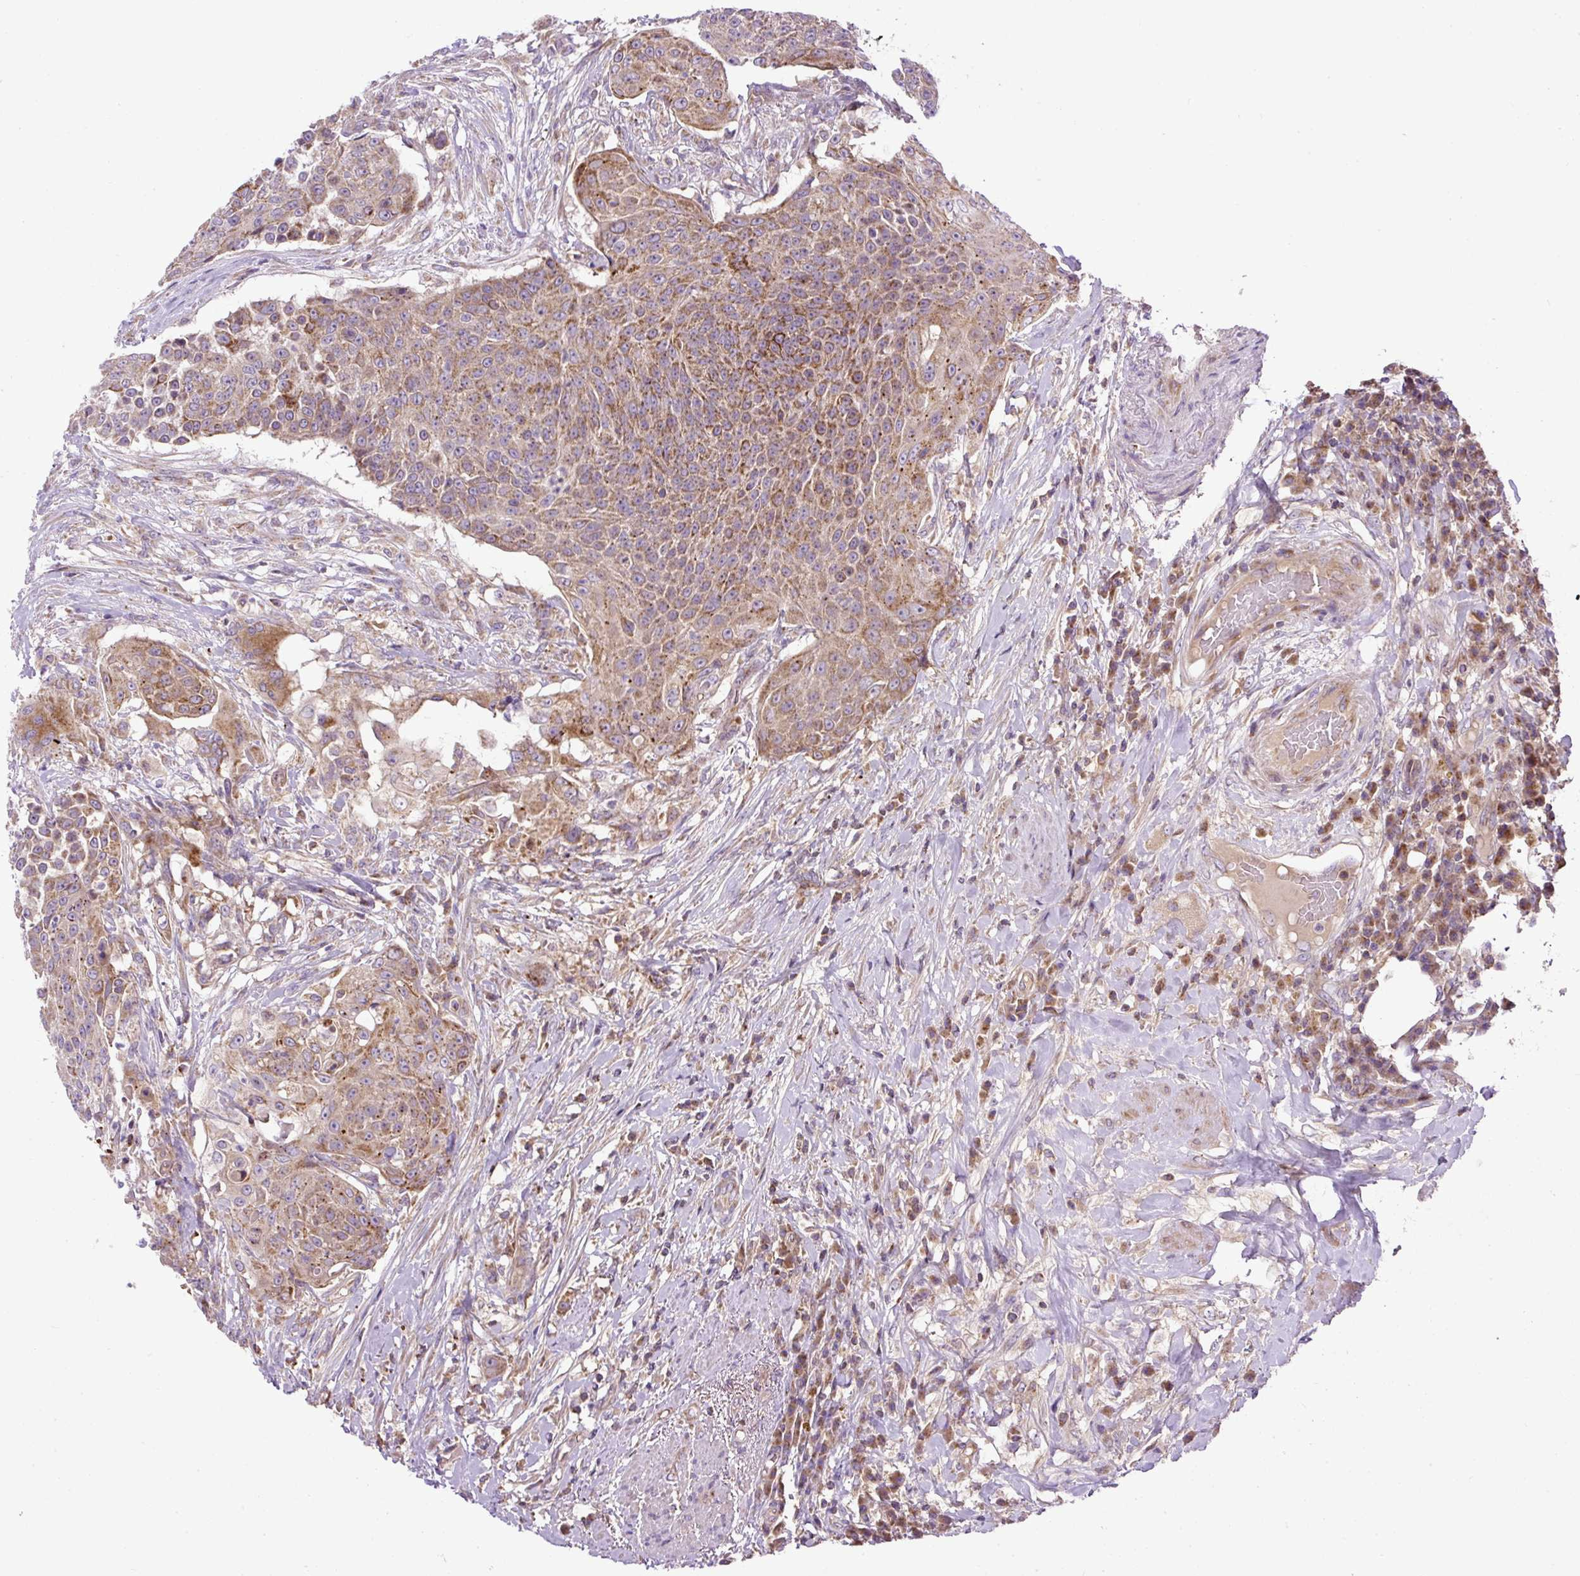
{"staining": {"intensity": "moderate", "quantity": "25%-75%", "location": "cytoplasmic/membranous"}, "tissue": "urothelial cancer", "cell_type": "Tumor cells", "image_type": "cancer", "snomed": [{"axis": "morphology", "description": "Urothelial carcinoma, High grade"}, {"axis": "topography", "description": "Urinary bladder"}], "caption": "Brown immunohistochemical staining in human urothelial cancer displays moderate cytoplasmic/membranous expression in about 25%-75% of tumor cells.", "gene": "ZNF547", "patient": {"sex": "female", "age": 63}}